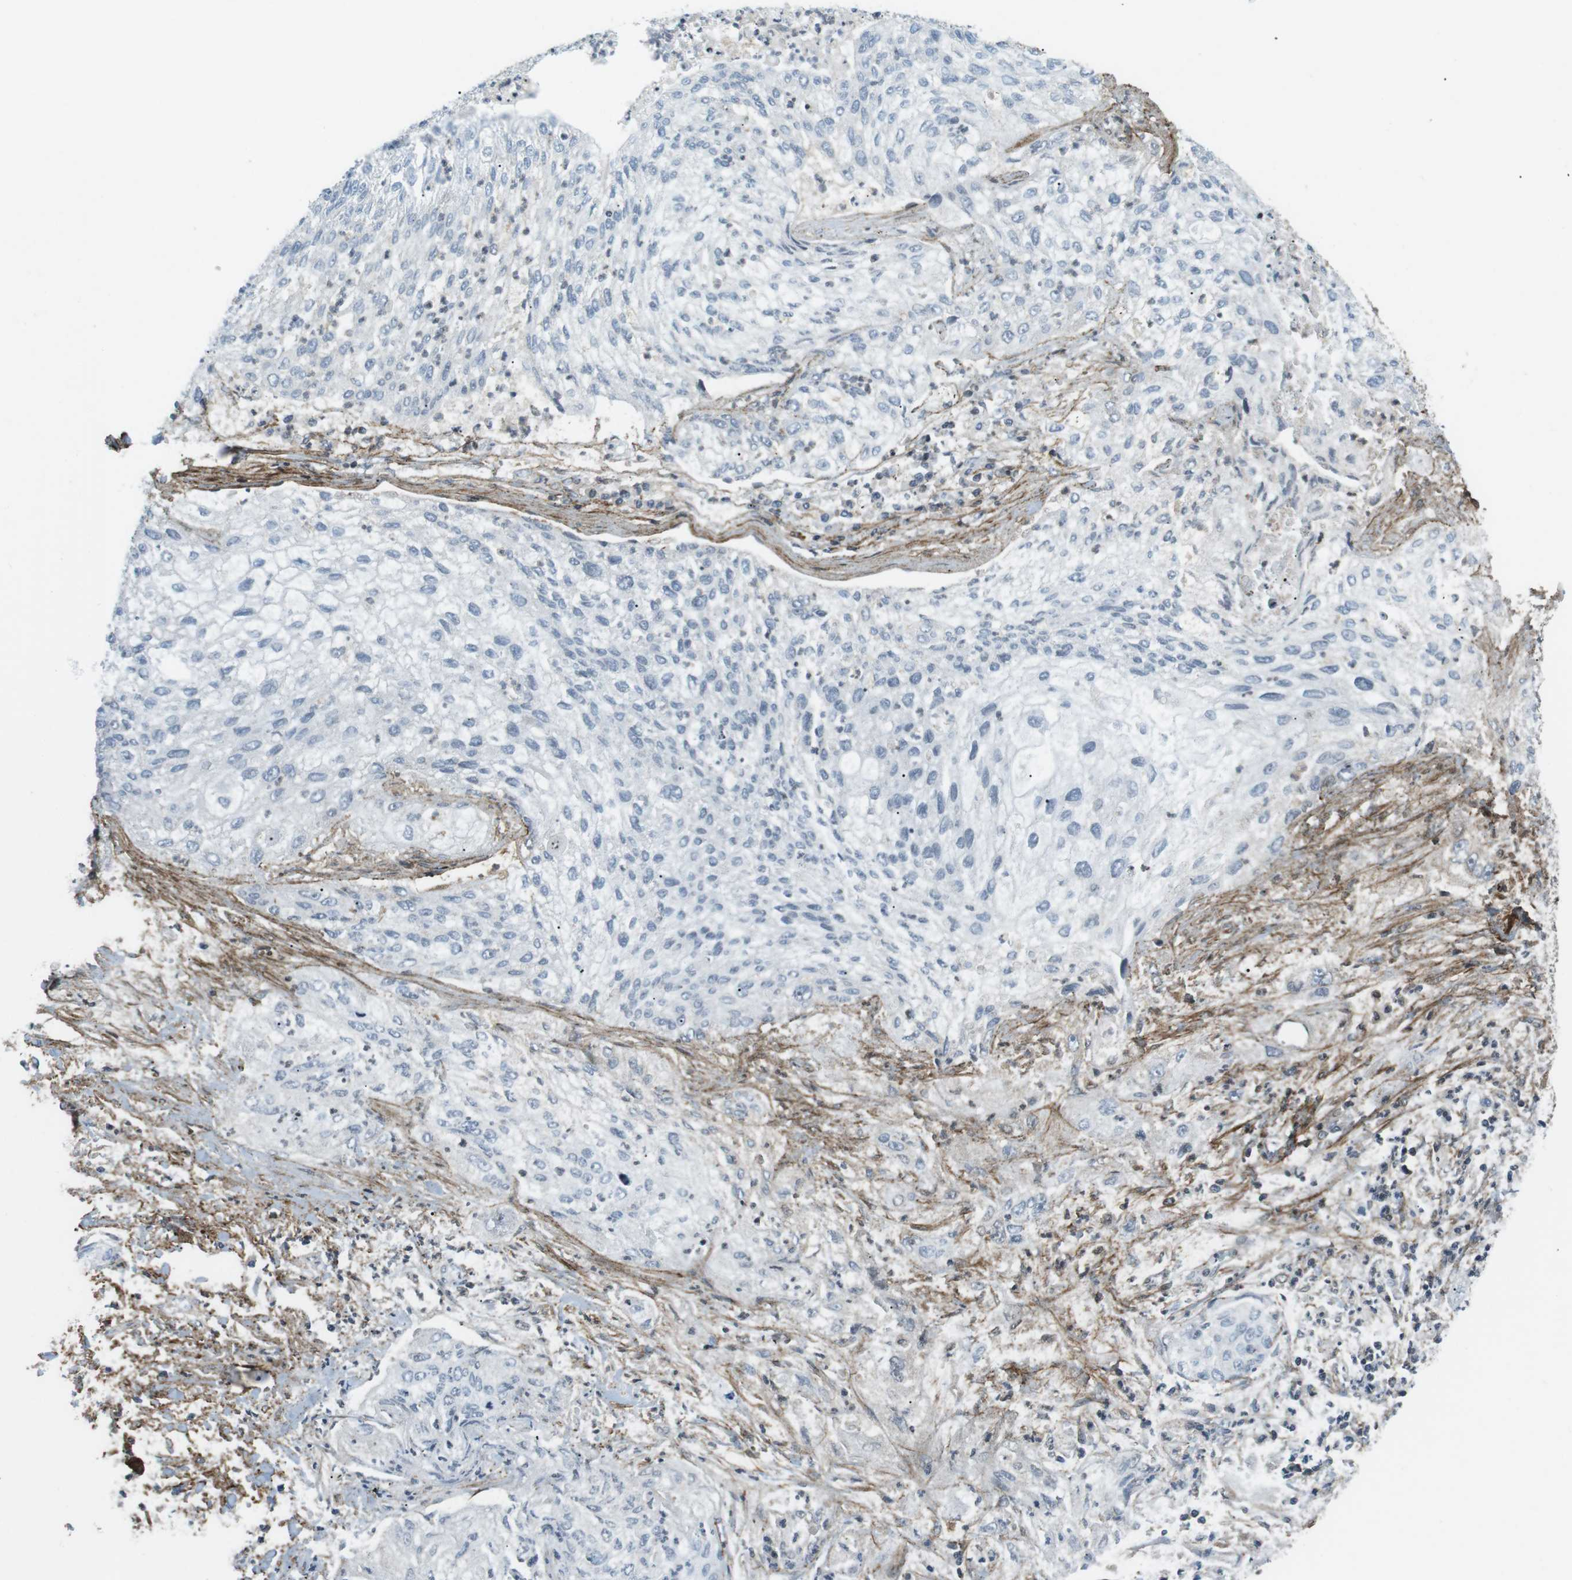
{"staining": {"intensity": "weak", "quantity": "25%-75%", "location": "cytoplasmic/membranous"}, "tissue": "lung cancer", "cell_type": "Tumor cells", "image_type": "cancer", "snomed": [{"axis": "morphology", "description": "Inflammation, NOS"}, {"axis": "morphology", "description": "Squamous cell carcinoma, NOS"}, {"axis": "topography", "description": "Lymph node"}, {"axis": "topography", "description": "Soft tissue"}, {"axis": "topography", "description": "Lung"}], "caption": "Lung cancer tissue demonstrates weak cytoplasmic/membranous staining in approximately 25%-75% of tumor cells", "gene": "FLII", "patient": {"sex": "male", "age": 66}}